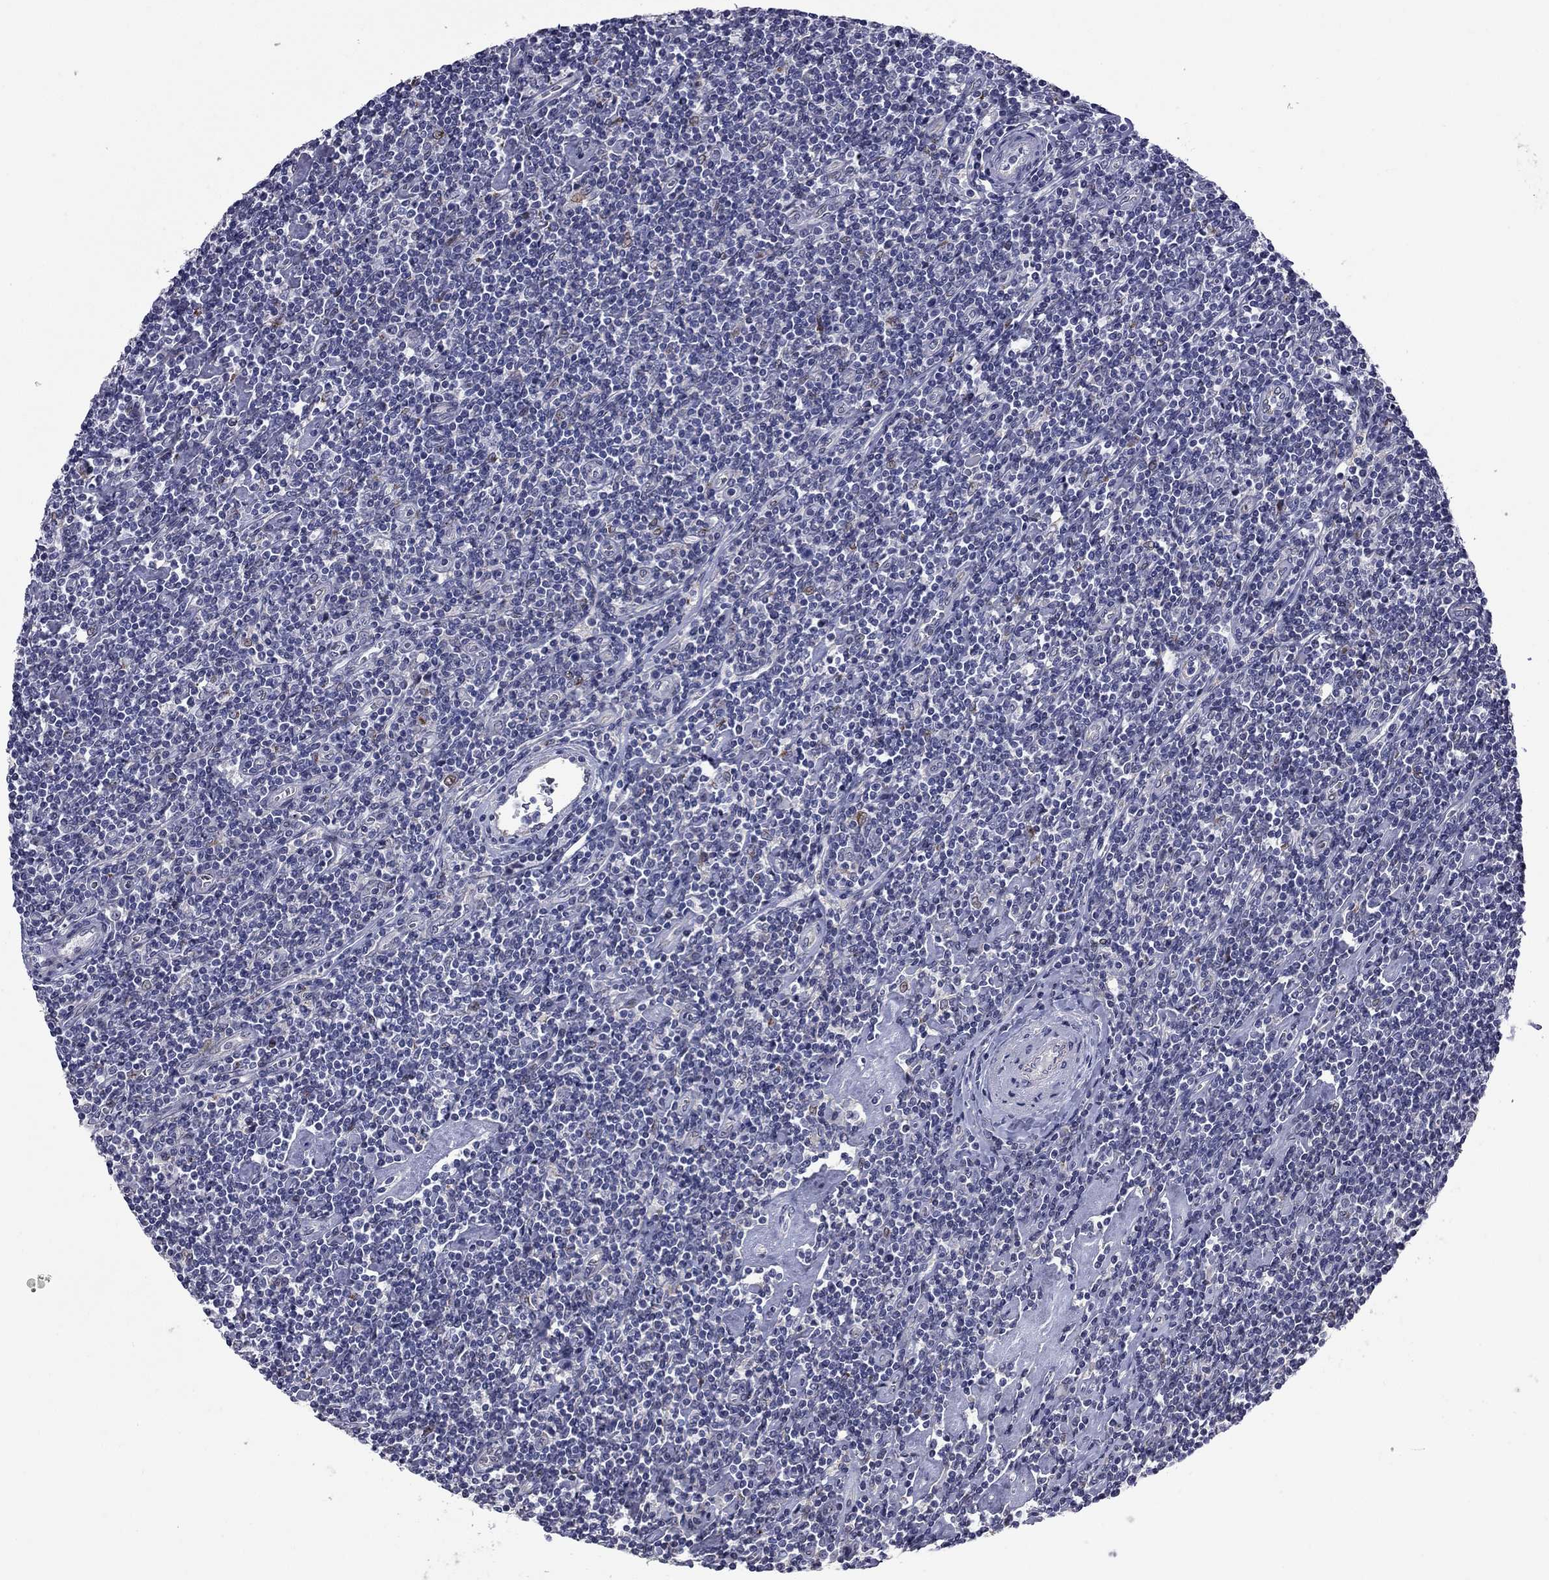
{"staining": {"intensity": "negative", "quantity": "none", "location": "none"}, "tissue": "lymphoma", "cell_type": "Tumor cells", "image_type": "cancer", "snomed": [{"axis": "morphology", "description": "Hodgkin's disease, NOS"}, {"axis": "topography", "description": "Lymph node"}], "caption": "This is a photomicrograph of immunohistochemistry (IHC) staining of Hodgkin's disease, which shows no positivity in tumor cells.", "gene": "HTR4", "patient": {"sex": "male", "age": 40}}